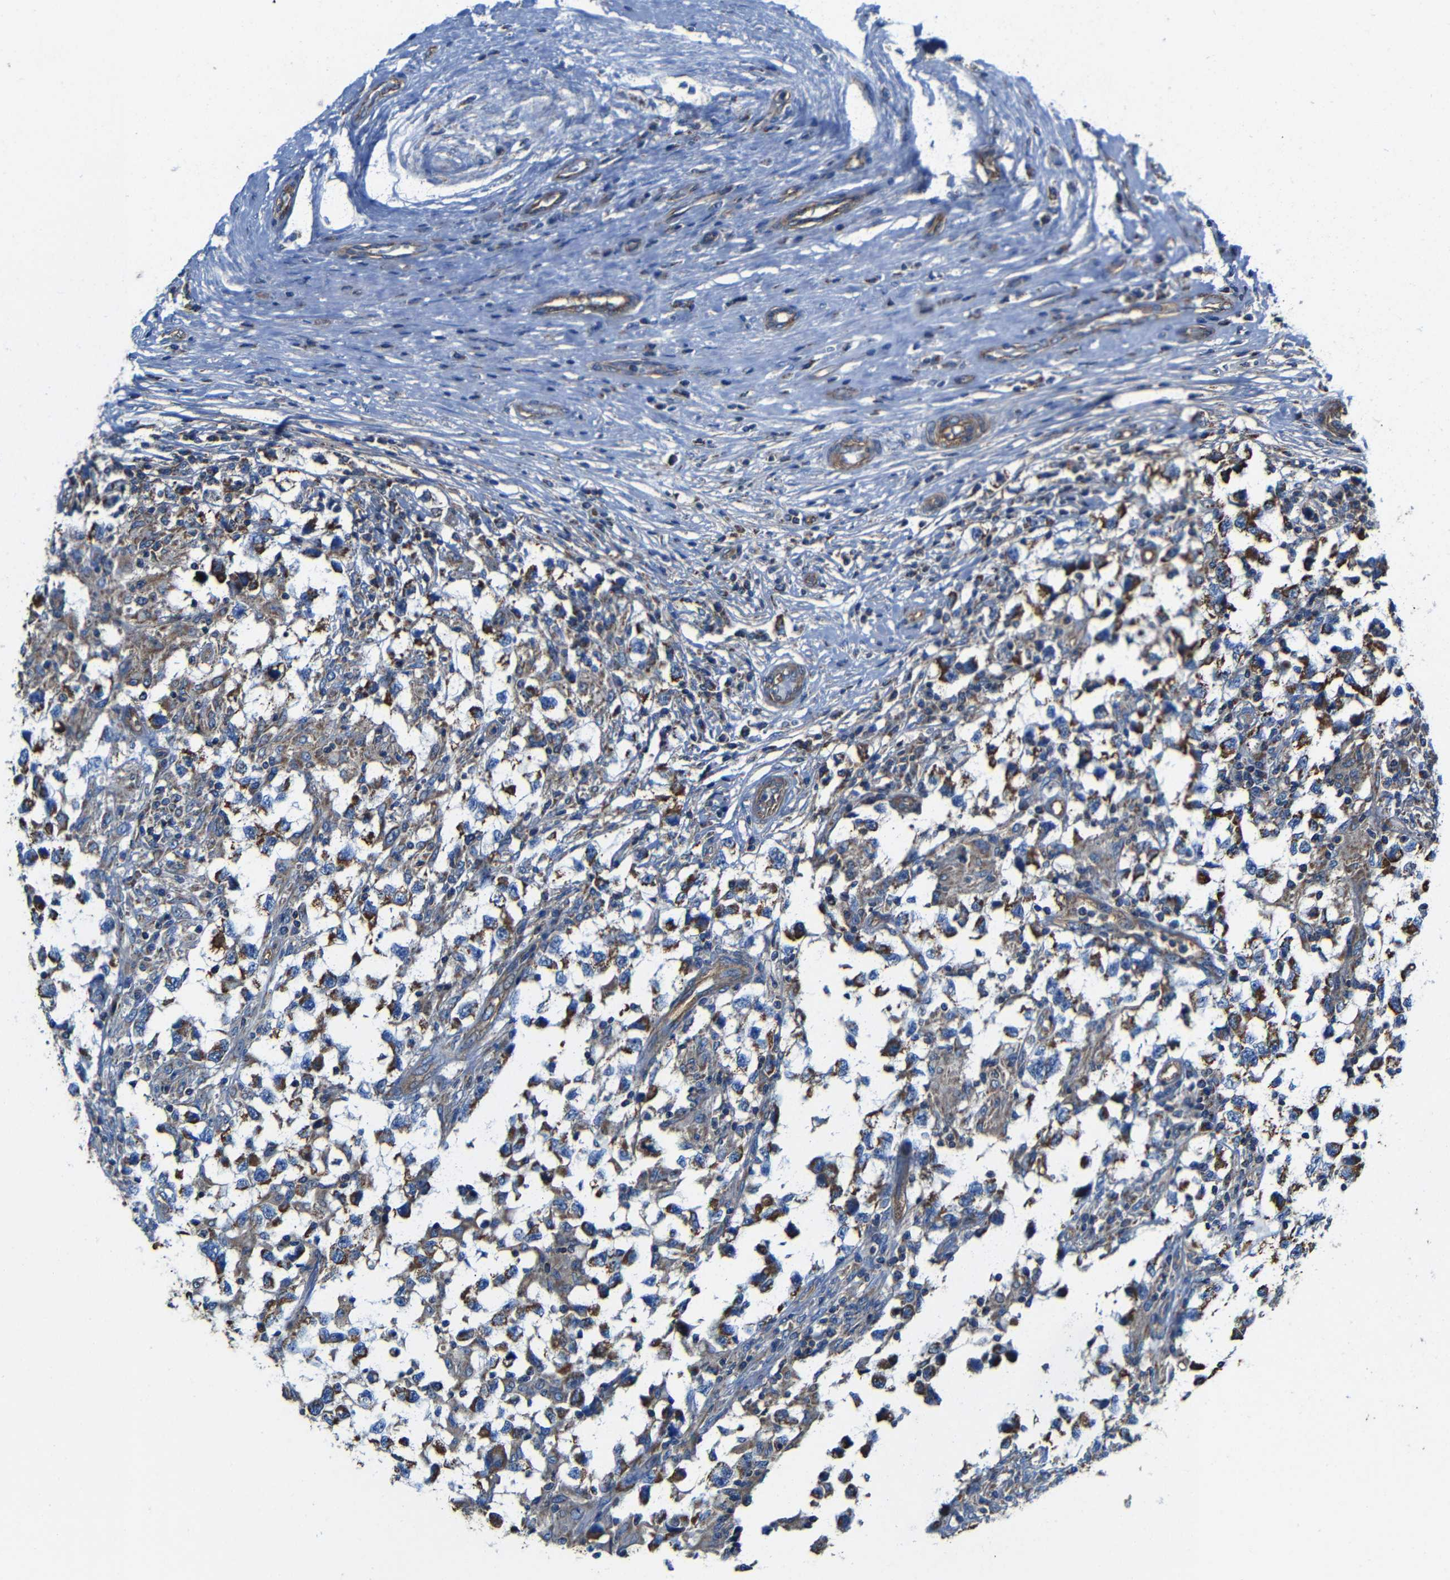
{"staining": {"intensity": "weak", "quantity": ">75%", "location": "cytoplasmic/membranous"}, "tissue": "testis cancer", "cell_type": "Tumor cells", "image_type": "cancer", "snomed": [{"axis": "morphology", "description": "Carcinoma, Embryonal, NOS"}, {"axis": "topography", "description": "Testis"}], "caption": "Immunohistochemistry image of testis embryonal carcinoma stained for a protein (brown), which demonstrates low levels of weak cytoplasmic/membranous expression in about >75% of tumor cells.", "gene": "INTS6L", "patient": {"sex": "male", "age": 21}}